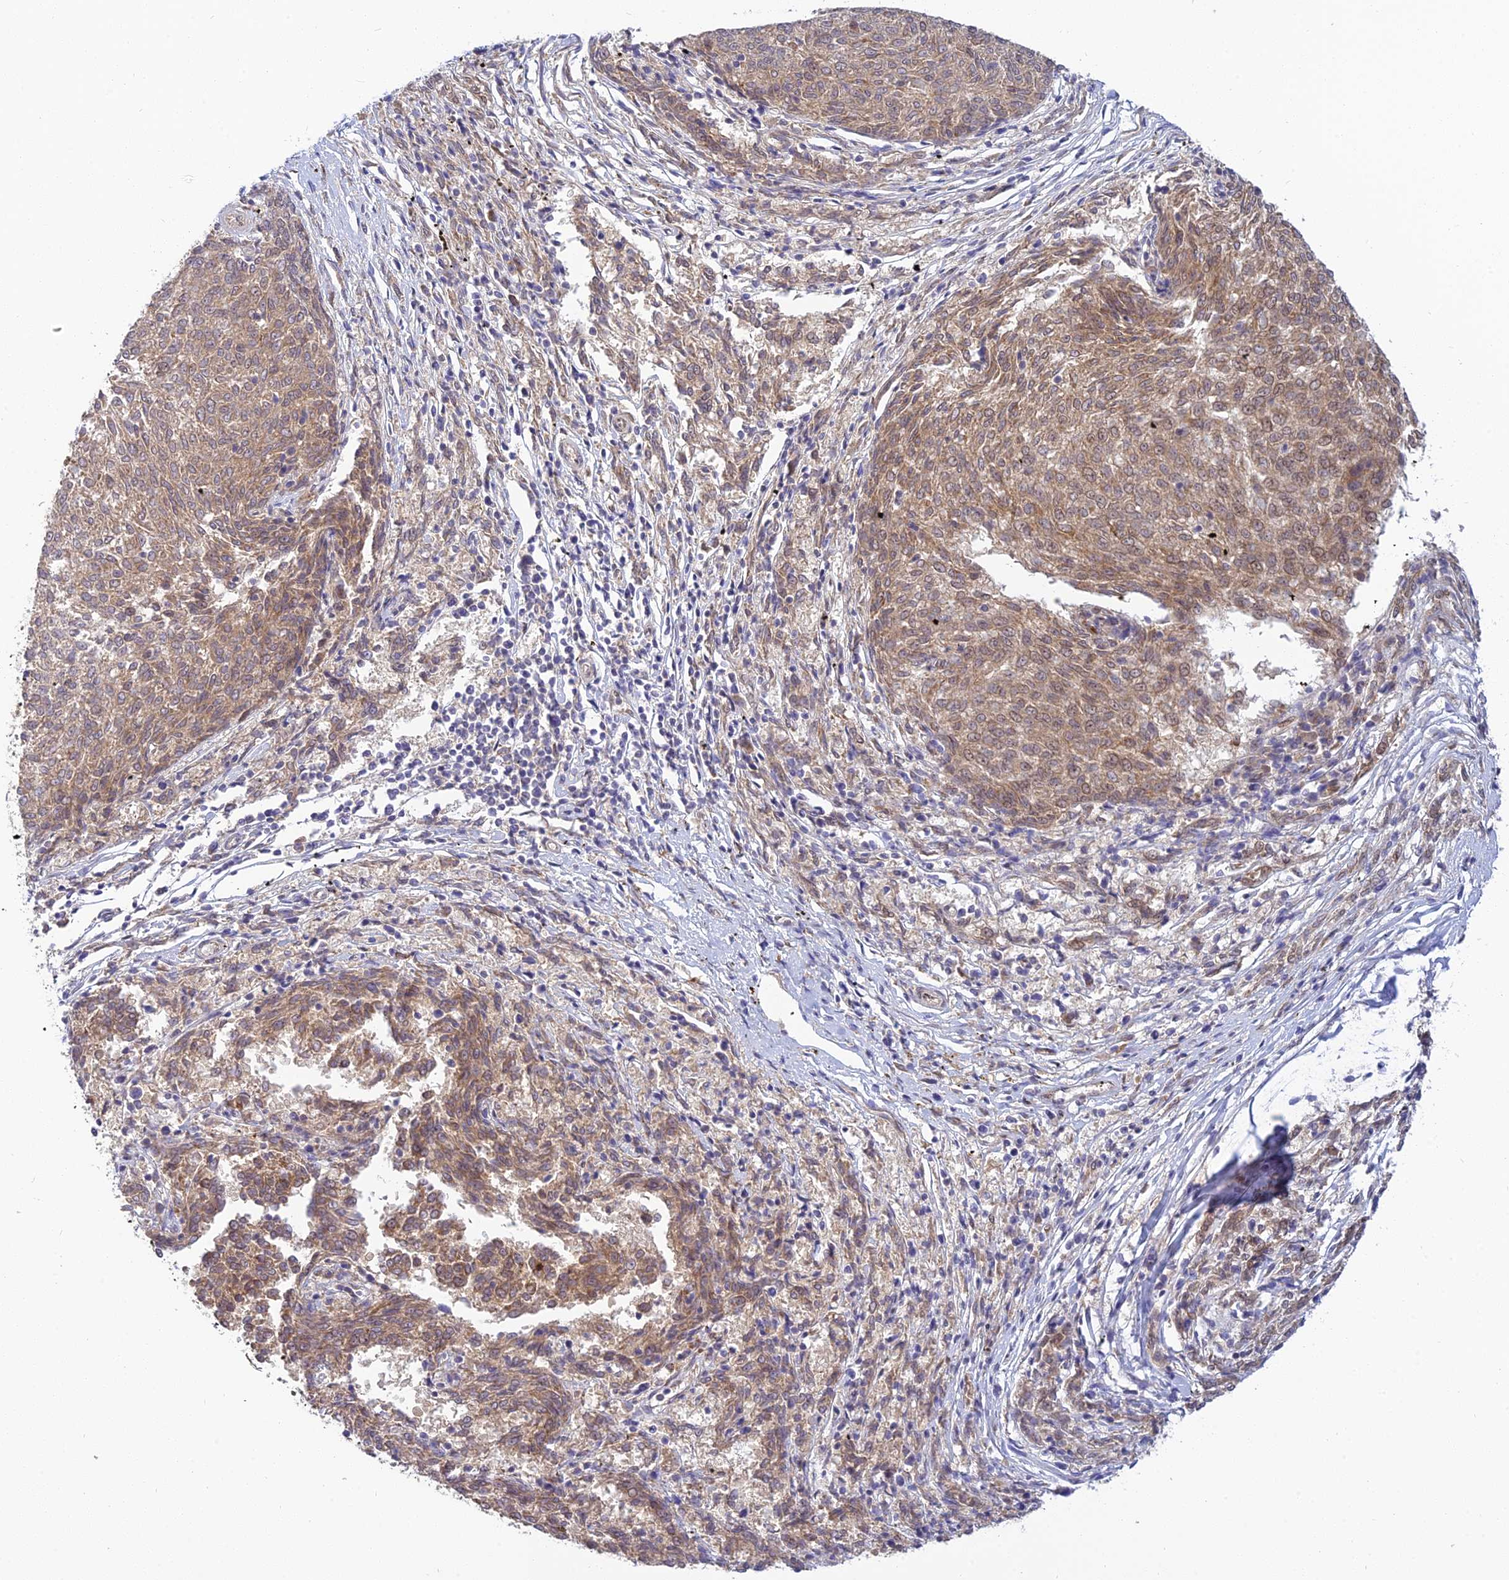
{"staining": {"intensity": "weak", "quantity": ">75%", "location": "cytoplasmic/membranous,nuclear"}, "tissue": "melanoma", "cell_type": "Tumor cells", "image_type": "cancer", "snomed": [{"axis": "morphology", "description": "Malignant melanoma, NOS"}, {"axis": "topography", "description": "Skin"}], "caption": "Weak cytoplasmic/membranous and nuclear expression for a protein is present in about >75% of tumor cells of malignant melanoma using immunohistochemistry.", "gene": "SKIC8", "patient": {"sex": "female", "age": 72}}